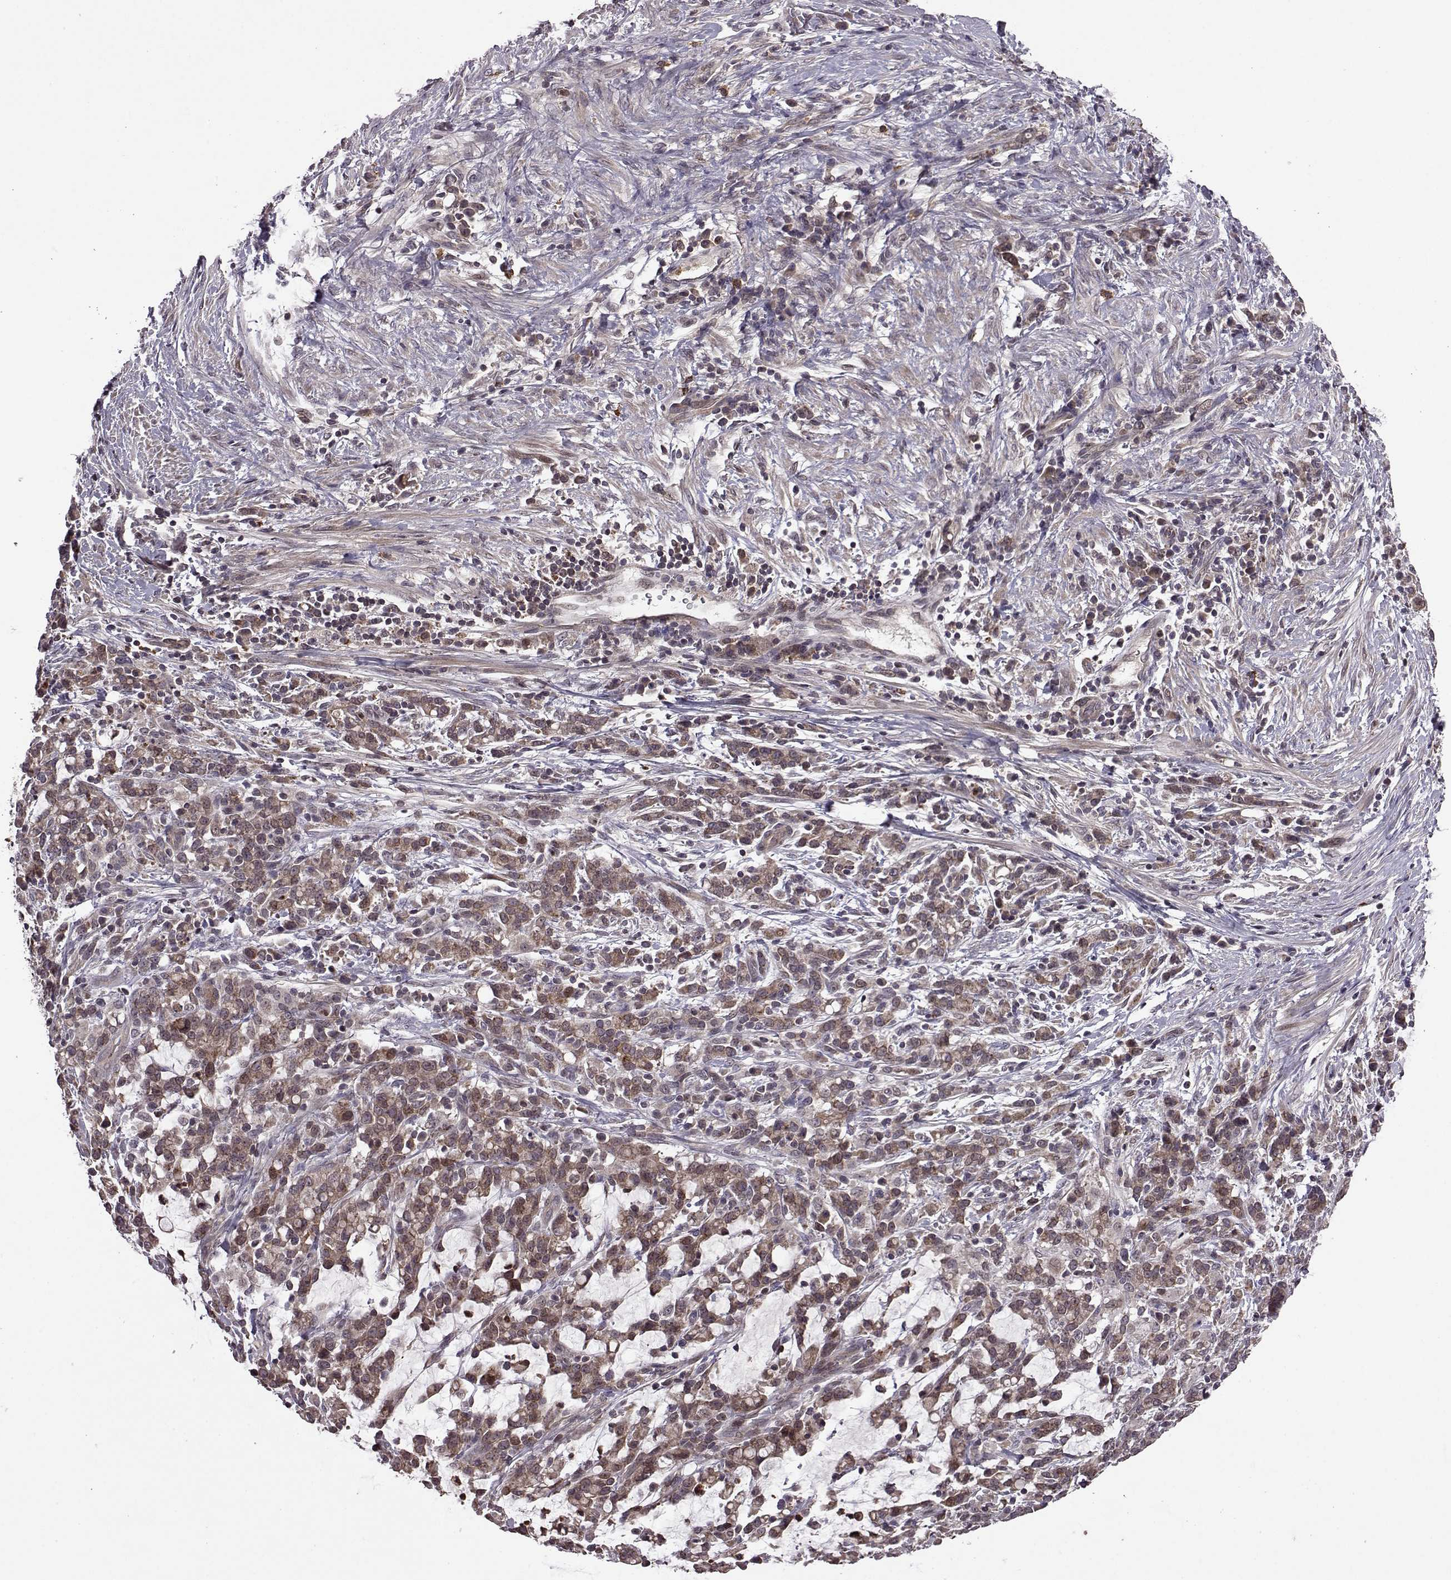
{"staining": {"intensity": "moderate", "quantity": "25%-75%", "location": "cytoplasmic/membranous"}, "tissue": "stomach cancer", "cell_type": "Tumor cells", "image_type": "cancer", "snomed": [{"axis": "morphology", "description": "Adenocarcinoma, NOS"}, {"axis": "topography", "description": "Stomach"}], "caption": "IHC image of stomach cancer stained for a protein (brown), which shows medium levels of moderate cytoplasmic/membranous expression in approximately 25%-75% of tumor cells.", "gene": "TRMU", "patient": {"sex": "female", "age": 57}}